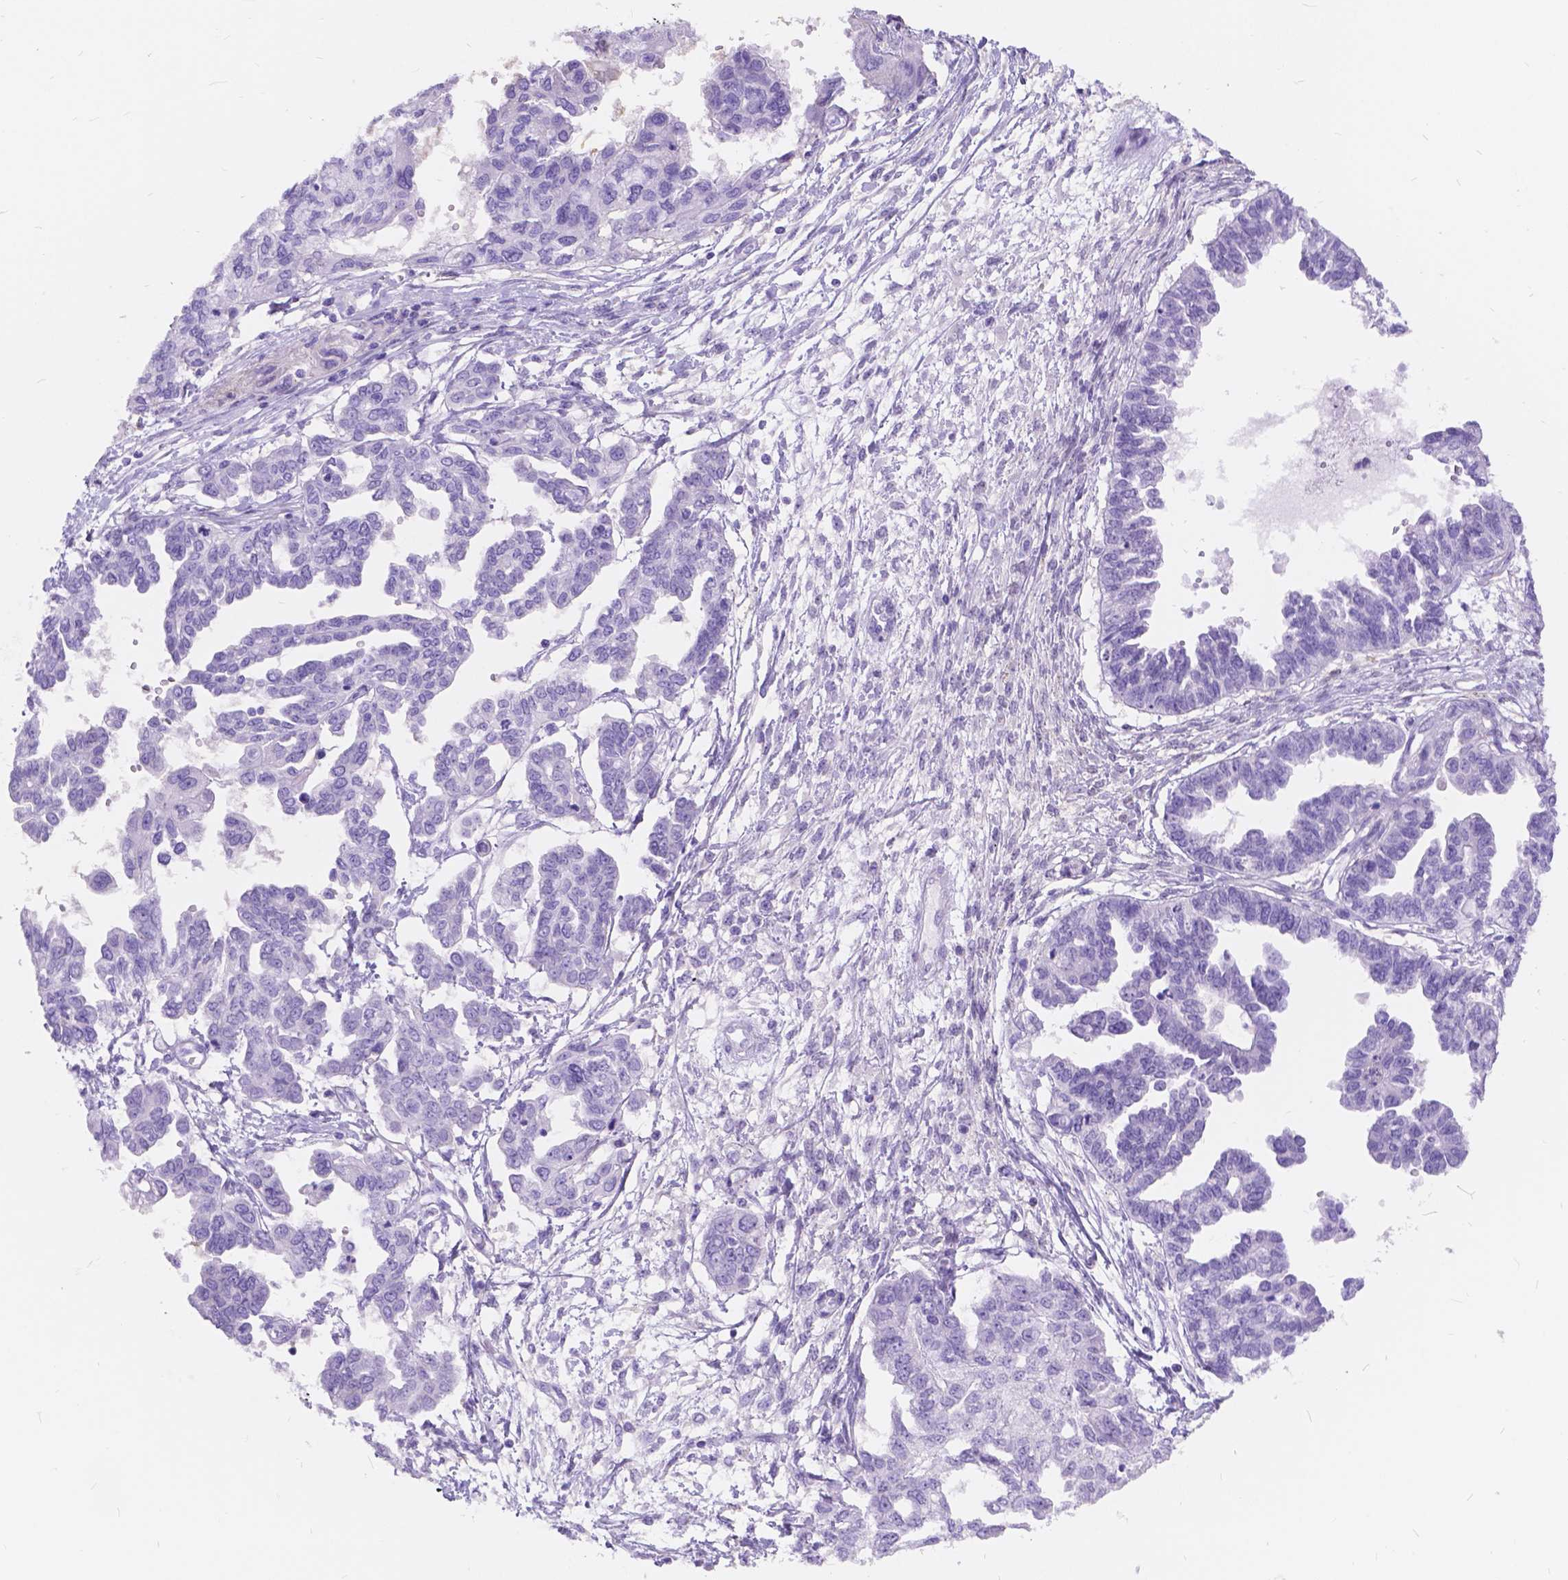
{"staining": {"intensity": "negative", "quantity": "none", "location": "none"}, "tissue": "ovarian cancer", "cell_type": "Tumor cells", "image_type": "cancer", "snomed": [{"axis": "morphology", "description": "Cystadenocarcinoma, serous, NOS"}, {"axis": "topography", "description": "Ovary"}], "caption": "This is an immunohistochemistry photomicrograph of ovarian cancer. There is no positivity in tumor cells.", "gene": "FOXL2", "patient": {"sex": "female", "age": 53}}